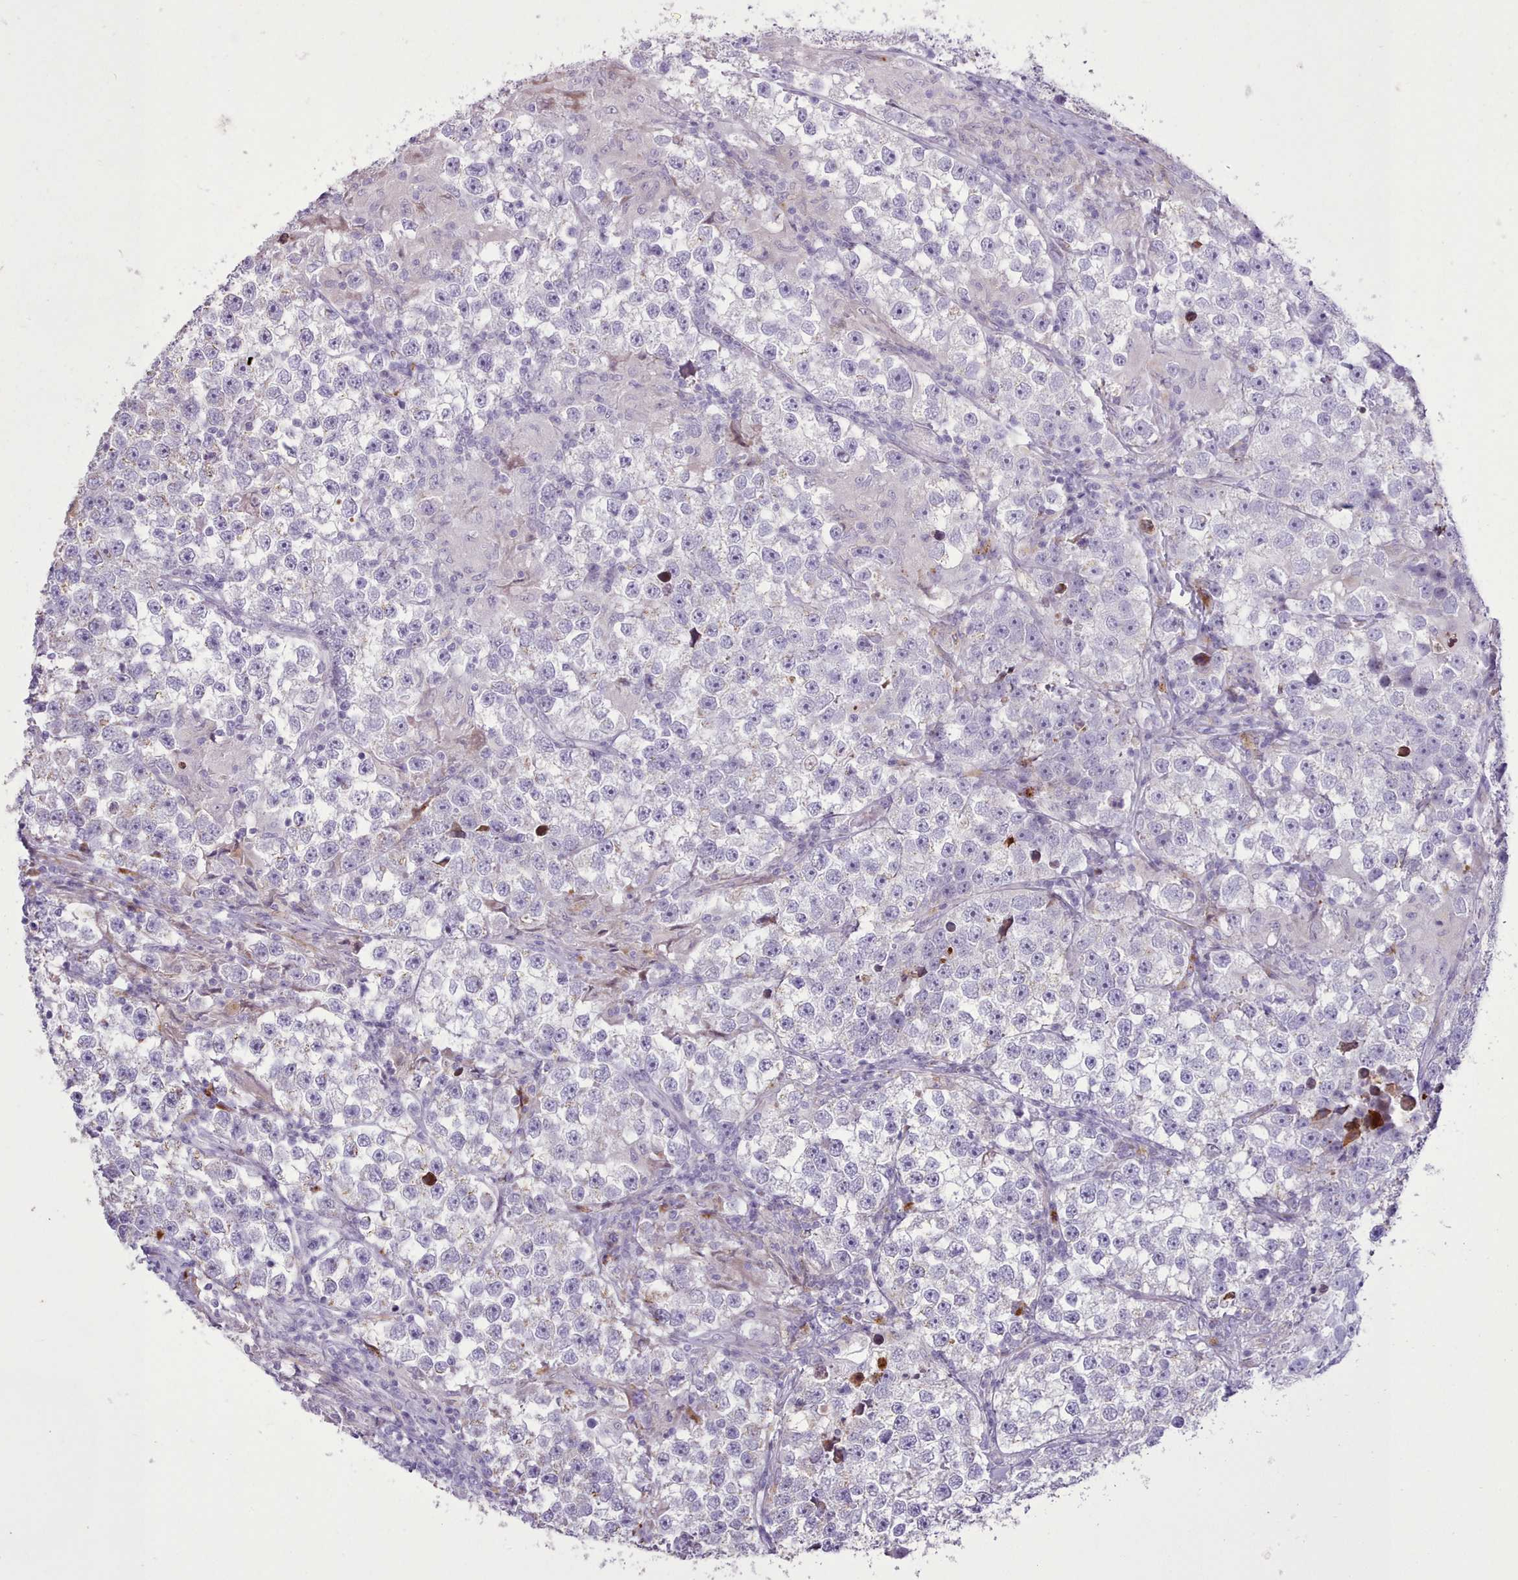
{"staining": {"intensity": "negative", "quantity": "none", "location": "none"}, "tissue": "testis cancer", "cell_type": "Tumor cells", "image_type": "cancer", "snomed": [{"axis": "morphology", "description": "Seminoma, NOS"}, {"axis": "topography", "description": "Testis"}], "caption": "An IHC photomicrograph of testis seminoma is shown. There is no staining in tumor cells of testis seminoma.", "gene": "SRD5A1", "patient": {"sex": "male", "age": 46}}